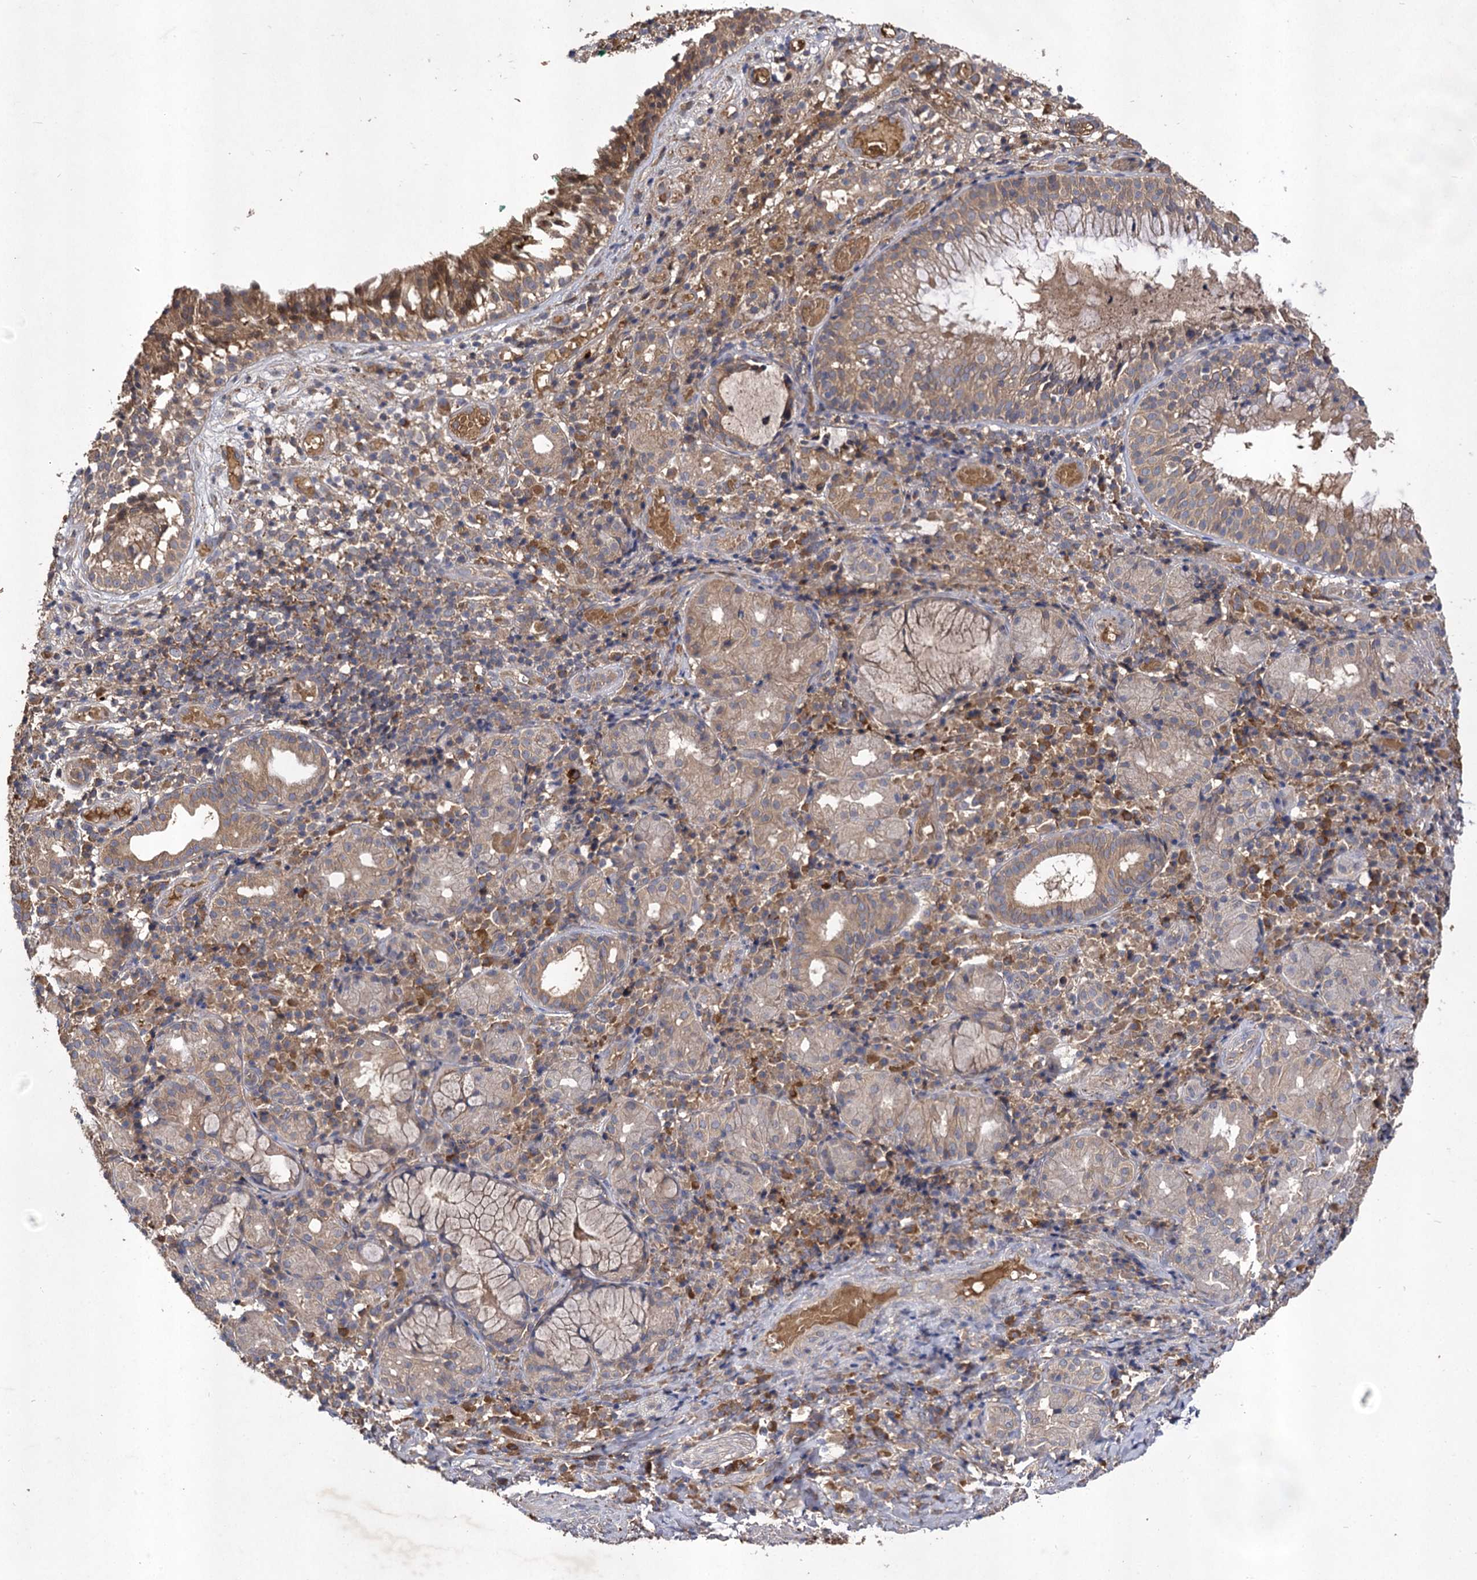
{"staining": {"intensity": "negative", "quantity": "none", "location": "none"}, "tissue": "soft tissue", "cell_type": "Fibroblasts", "image_type": "normal", "snomed": [{"axis": "morphology", "description": "Normal tissue, NOS"}, {"axis": "morphology", "description": "Basal cell carcinoma"}, {"axis": "topography", "description": "Cartilage tissue"}, {"axis": "topography", "description": "Nasopharynx"}, {"axis": "topography", "description": "Oral tissue"}], "caption": "IHC image of unremarkable soft tissue: soft tissue stained with DAB (3,3'-diaminobenzidine) shows no significant protein staining in fibroblasts. (DAB (3,3'-diaminobenzidine) immunohistochemistry (IHC), high magnification).", "gene": "USP50", "patient": {"sex": "female", "age": 77}}